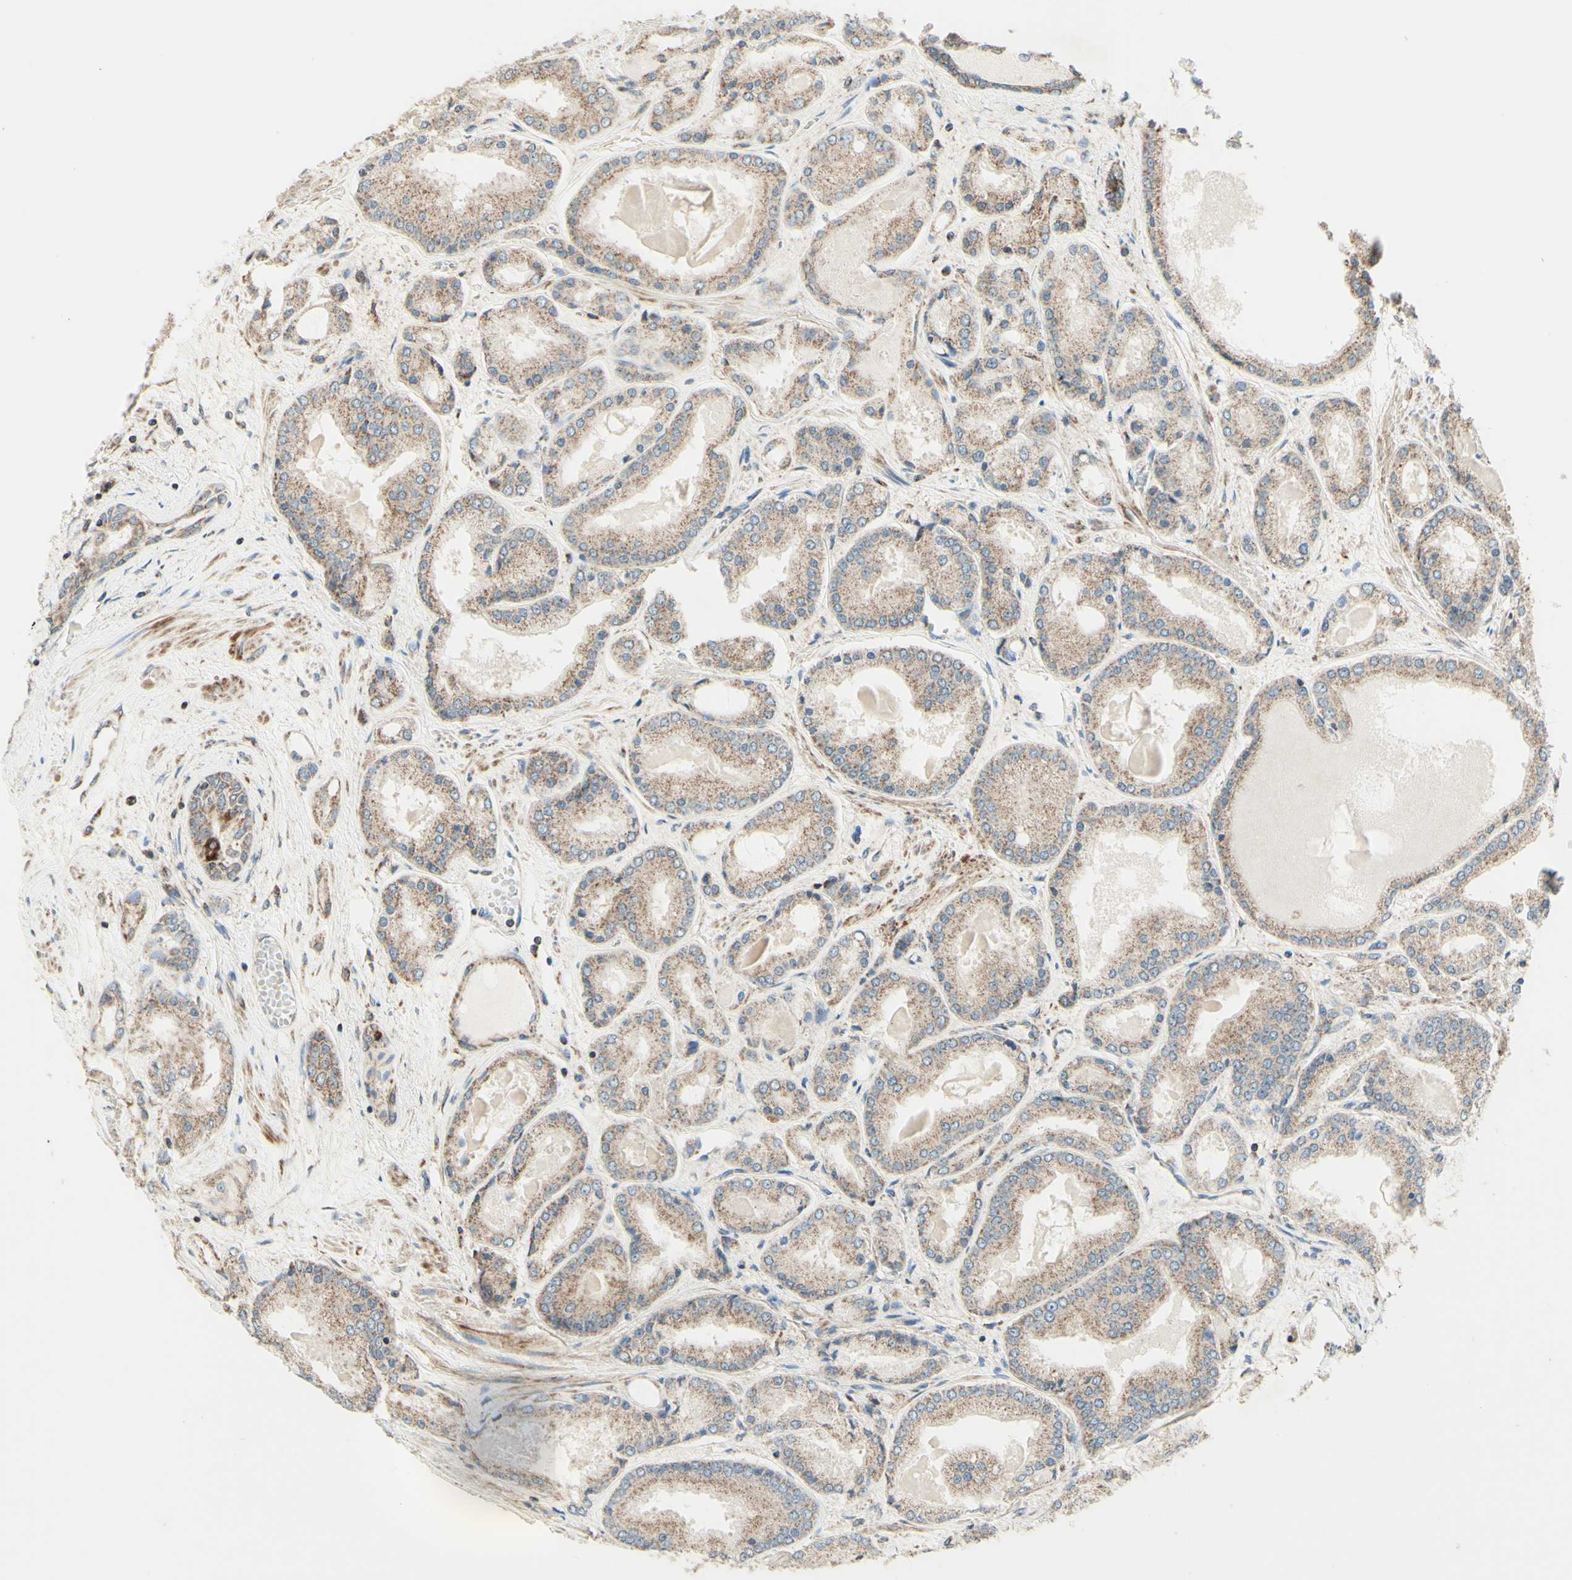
{"staining": {"intensity": "weak", "quantity": ">75%", "location": "cytoplasmic/membranous"}, "tissue": "prostate cancer", "cell_type": "Tumor cells", "image_type": "cancer", "snomed": [{"axis": "morphology", "description": "Adenocarcinoma, High grade"}, {"axis": "topography", "description": "Prostate"}], "caption": "The immunohistochemical stain shows weak cytoplasmic/membranous staining in tumor cells of prostate cancer tissue. The staining was performed using DAB (3,3'-diaminobenzidine) to visualize the protein expression in brown, while the nuclei were stained in blue with hematoxylin (Magnification: 20x).", "gene": "DHRS3", "patient": {"sex": "male", "age": 59}}